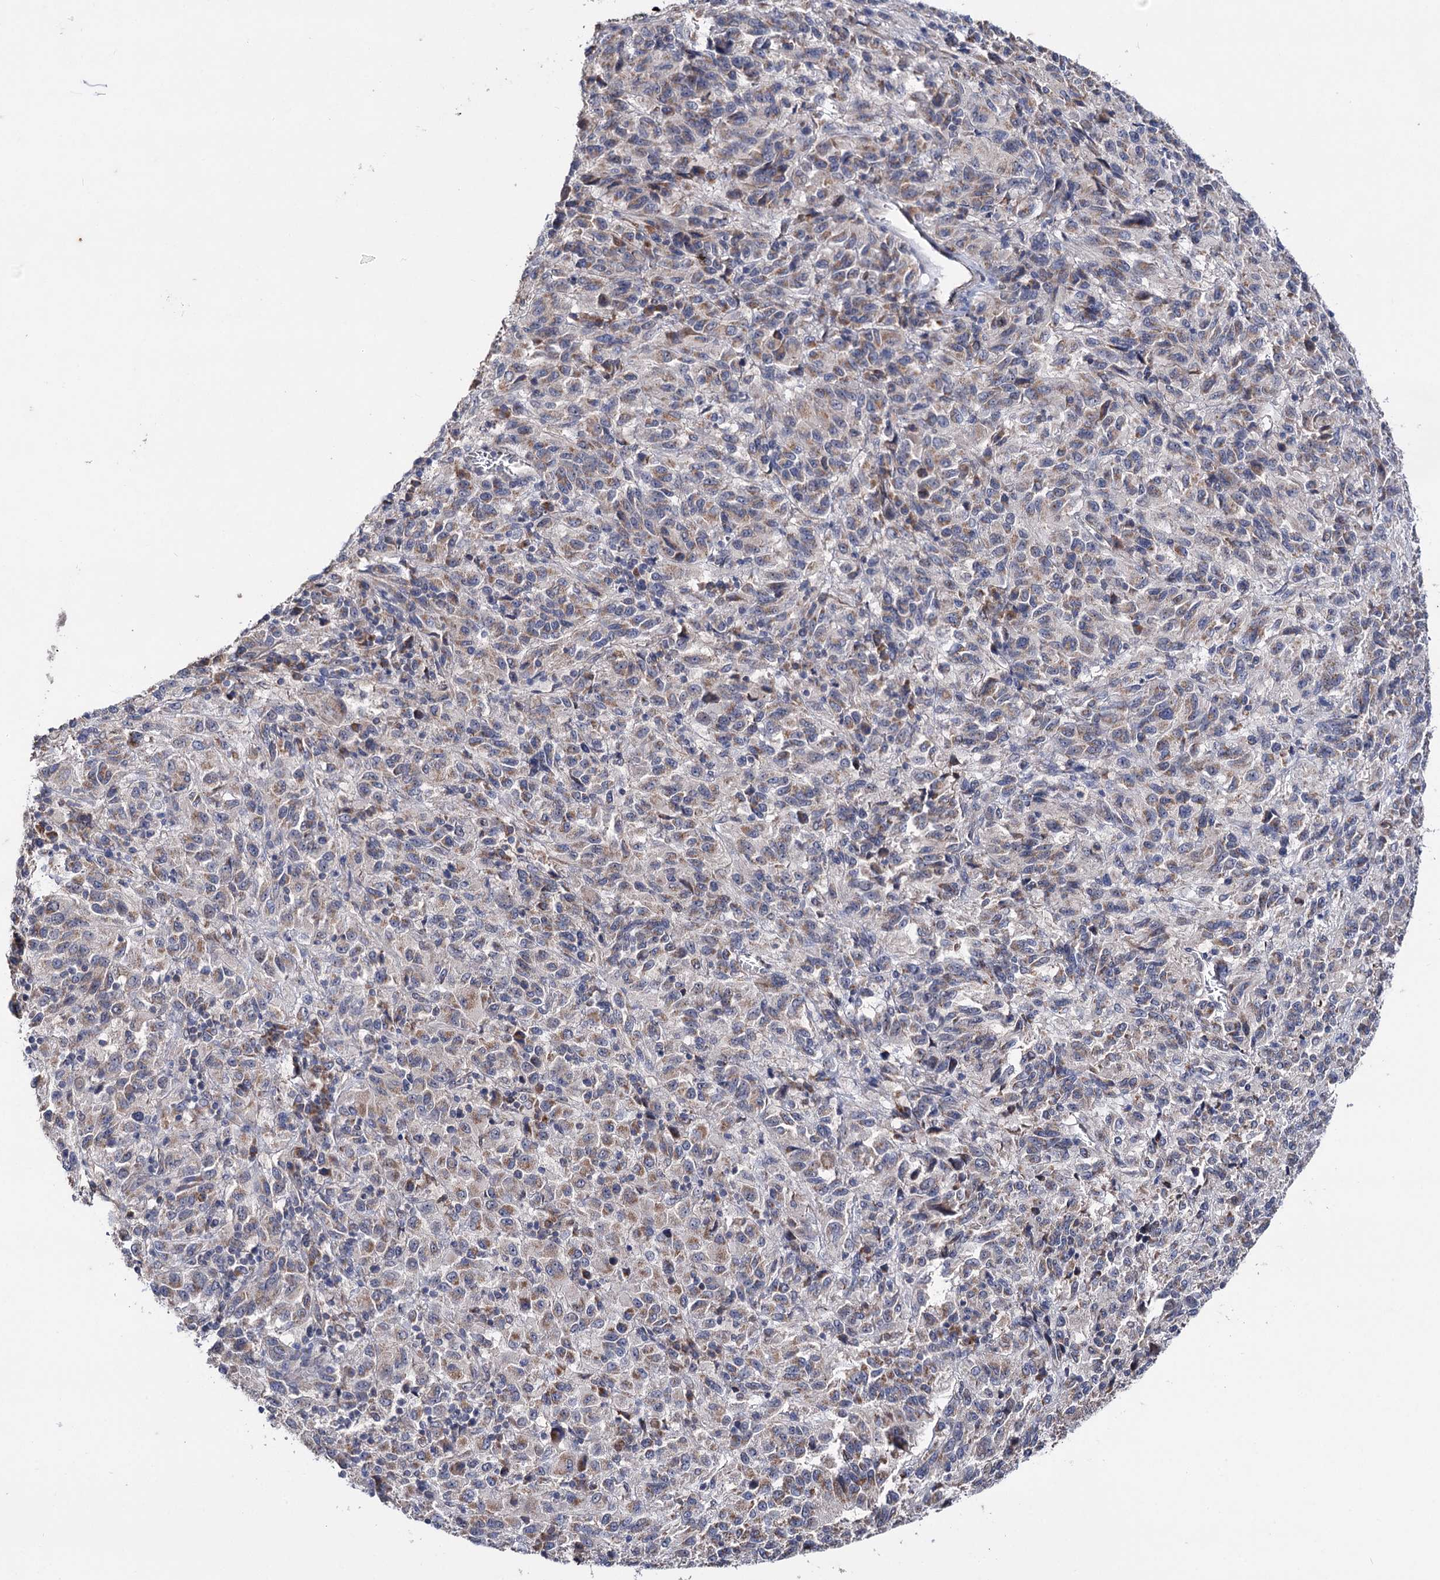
{"staining": {"intensity": "moderate", "quantity": "25%-75%", "location": "cytoplasmic/membranous"}, "tissue": "melanoma", "cell_type": "Tumor cells", "image_type": "cancer", "snomed": [{"axis": "morphology", "description": "Malignant melanoma, Metastatic site"}, {"axis": "topography", "description": "Lung"}], "caption": "High-magnification brightfield microscopy of malignant melanoma (metastatic site) stained with DAB (3,3'-diaminobenzidine) (brown) and counterstained with hematoxylin (blue). tumor cells exhibit moderate cytoplasmic/membranous positivity is present in about25%-75% of cells.", "gene": "CLPB", "patient": {"sex": "male", "age": 64}}